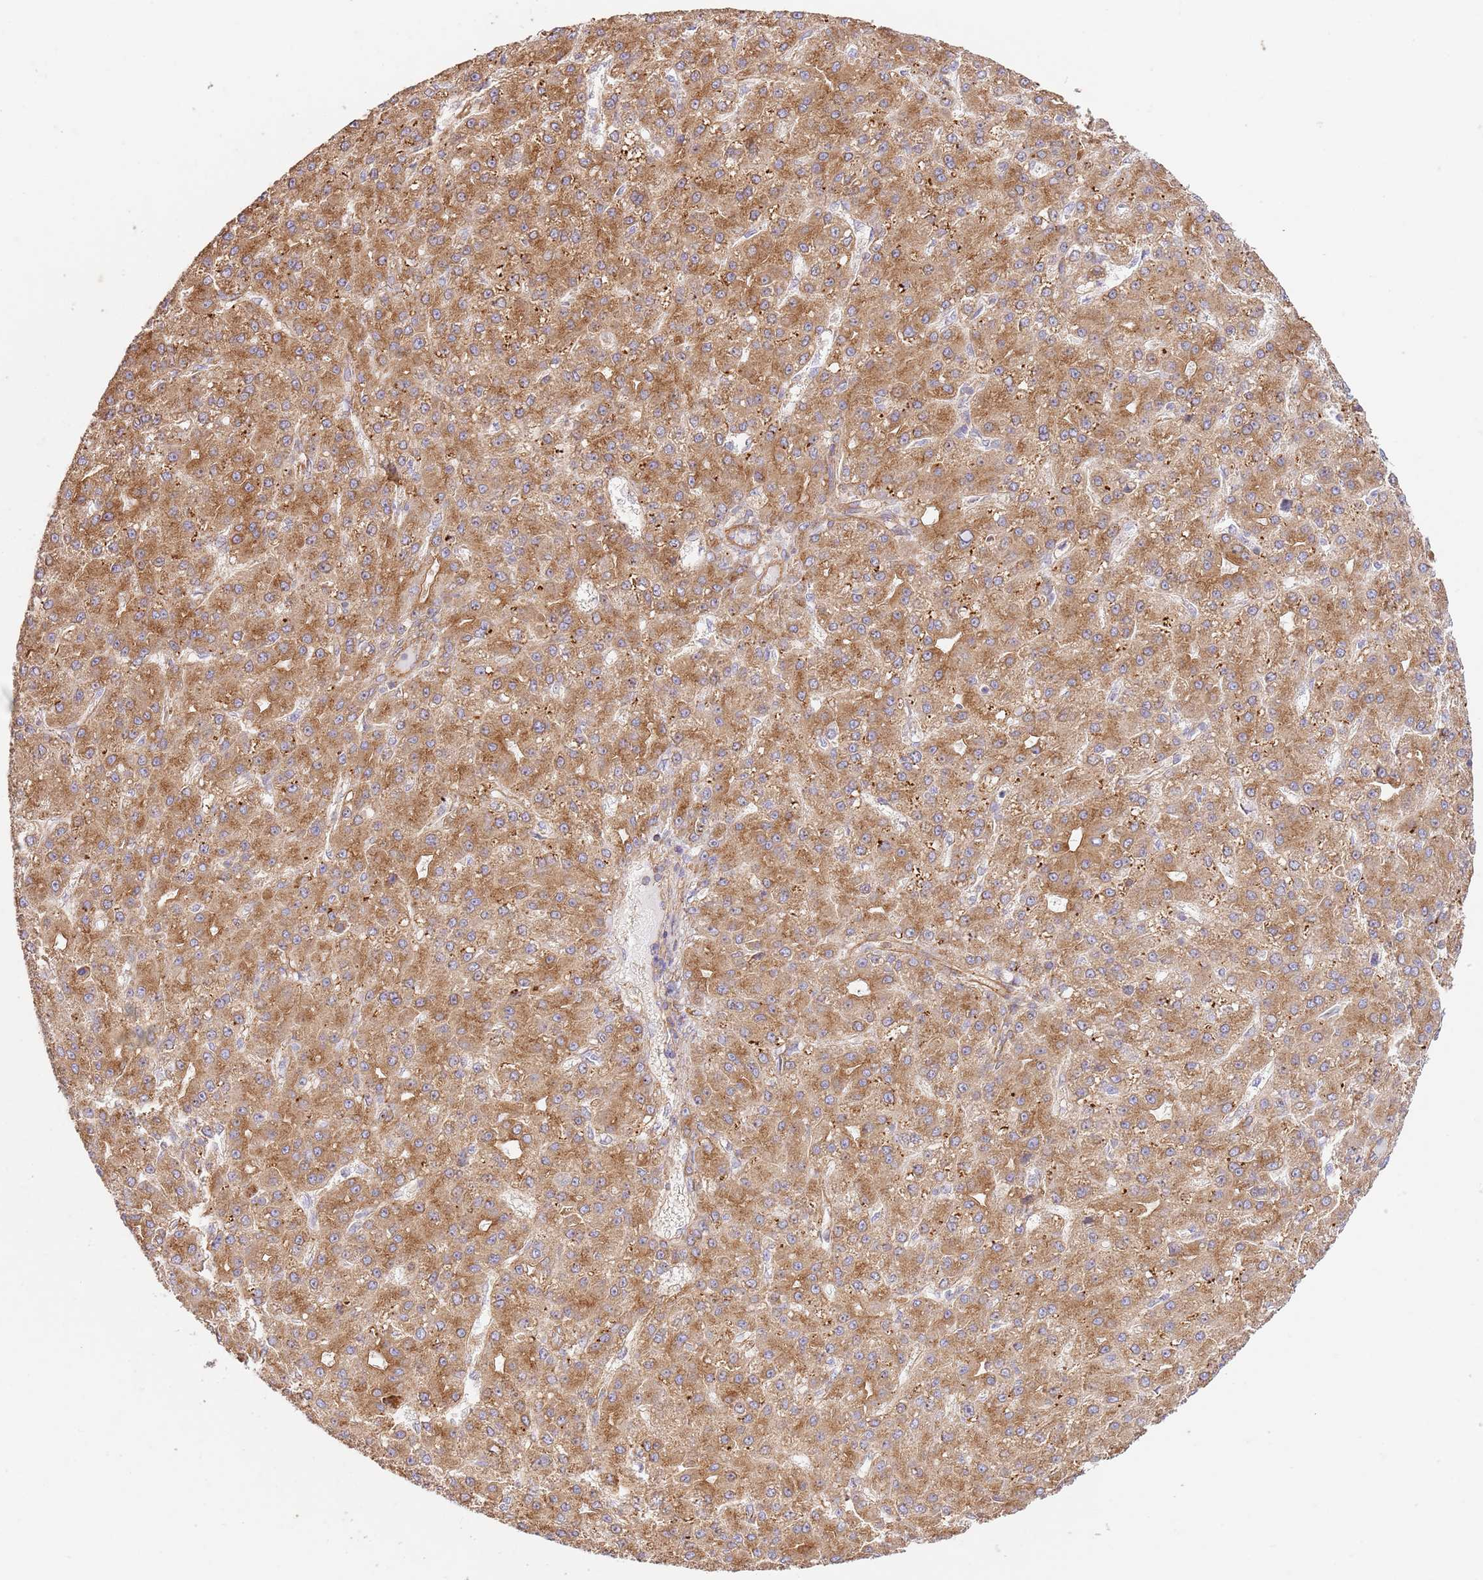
{"staining": {"intensity": "moderate", "quantity": ">75%", "location": "cytoplasmic/membranous"}, "tissue": "liver cancer", "cell_type": "Tumor cells", "image_type": "cancer", "snomed": [{"axis": "morphology", "description": "Carcinoma, Hepatocellular, NOS"}, {"axis": "topography", "description": "Liver"}], "caption": "Protein positivity by immunohistochemistry (IHC) demonstrates moderate cytoplasmic/membranous staining in approximately >75% of tumor cells in liver cancer (hepatocellular carcinoma). The staining was performed using DAB (3,3'-diaminobenzidine), with brown indicating positive protein expression. Nuclei are stained blue with hematoxylin.", "gene": "ZBTB39", "patient": {"sex": "male", "age": 67}}